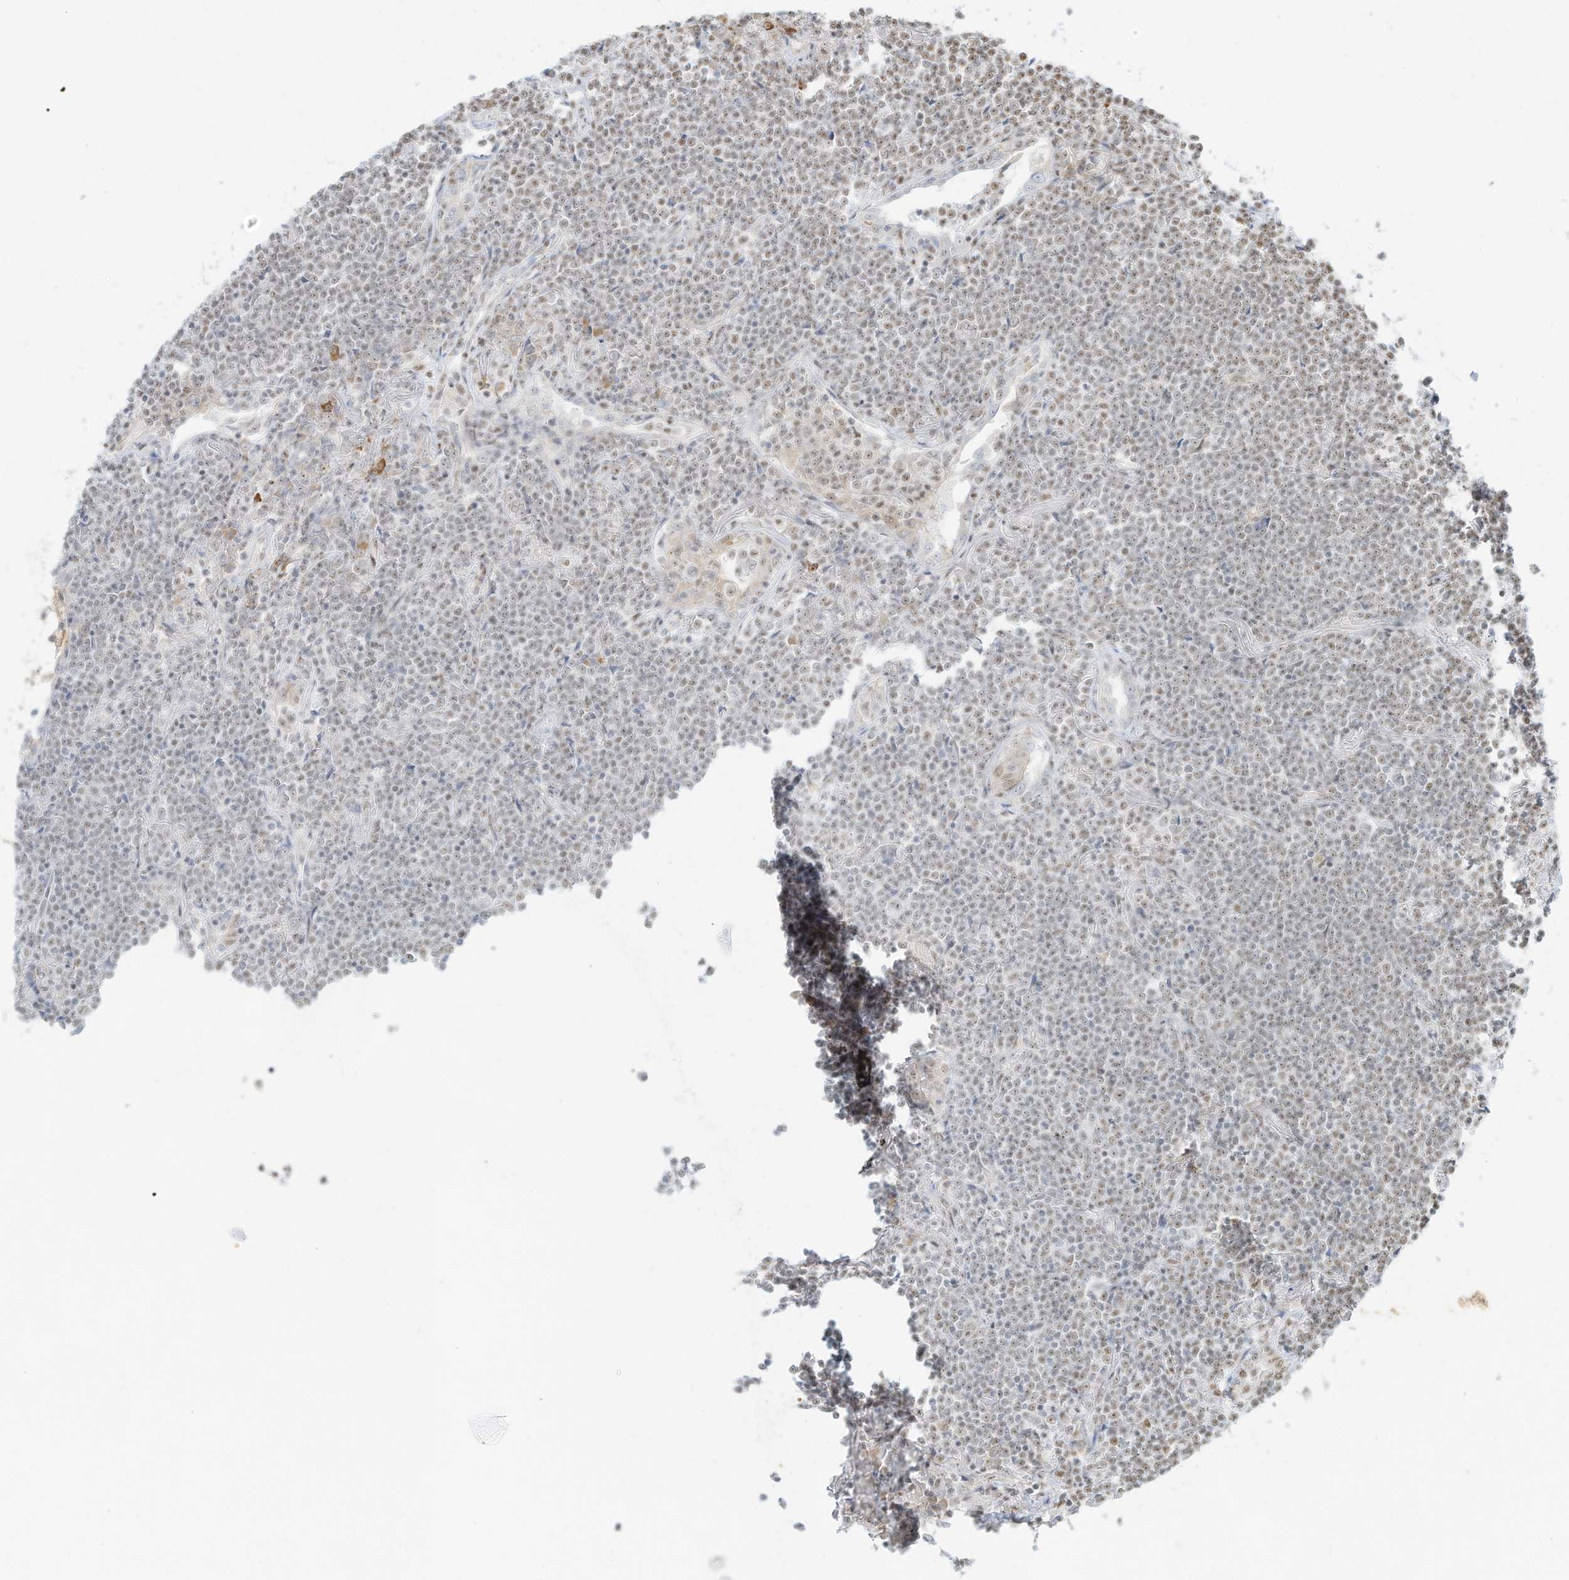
{"staining": {"intensity": "negative", "quantity": "none", "location": "none"}, "tissue": "lymphoma", "cell_type": "Tumor cells", "image_type": "cancer", "snomed": [{"axis": "morphology", "description": "Malignant lymphoma, non-Hodgkin's type, Low grade"}, {"axis": "topography", "description": "Lung"}], "caption": "The immunohistochemistry photomicrograph has no significant staining in tumor cells of malignant lymphoma, non-Hodgkin's type (low-grade) tissue.", "gene": "NHSL1", "patient": {"sex": "female", "age": 71}}